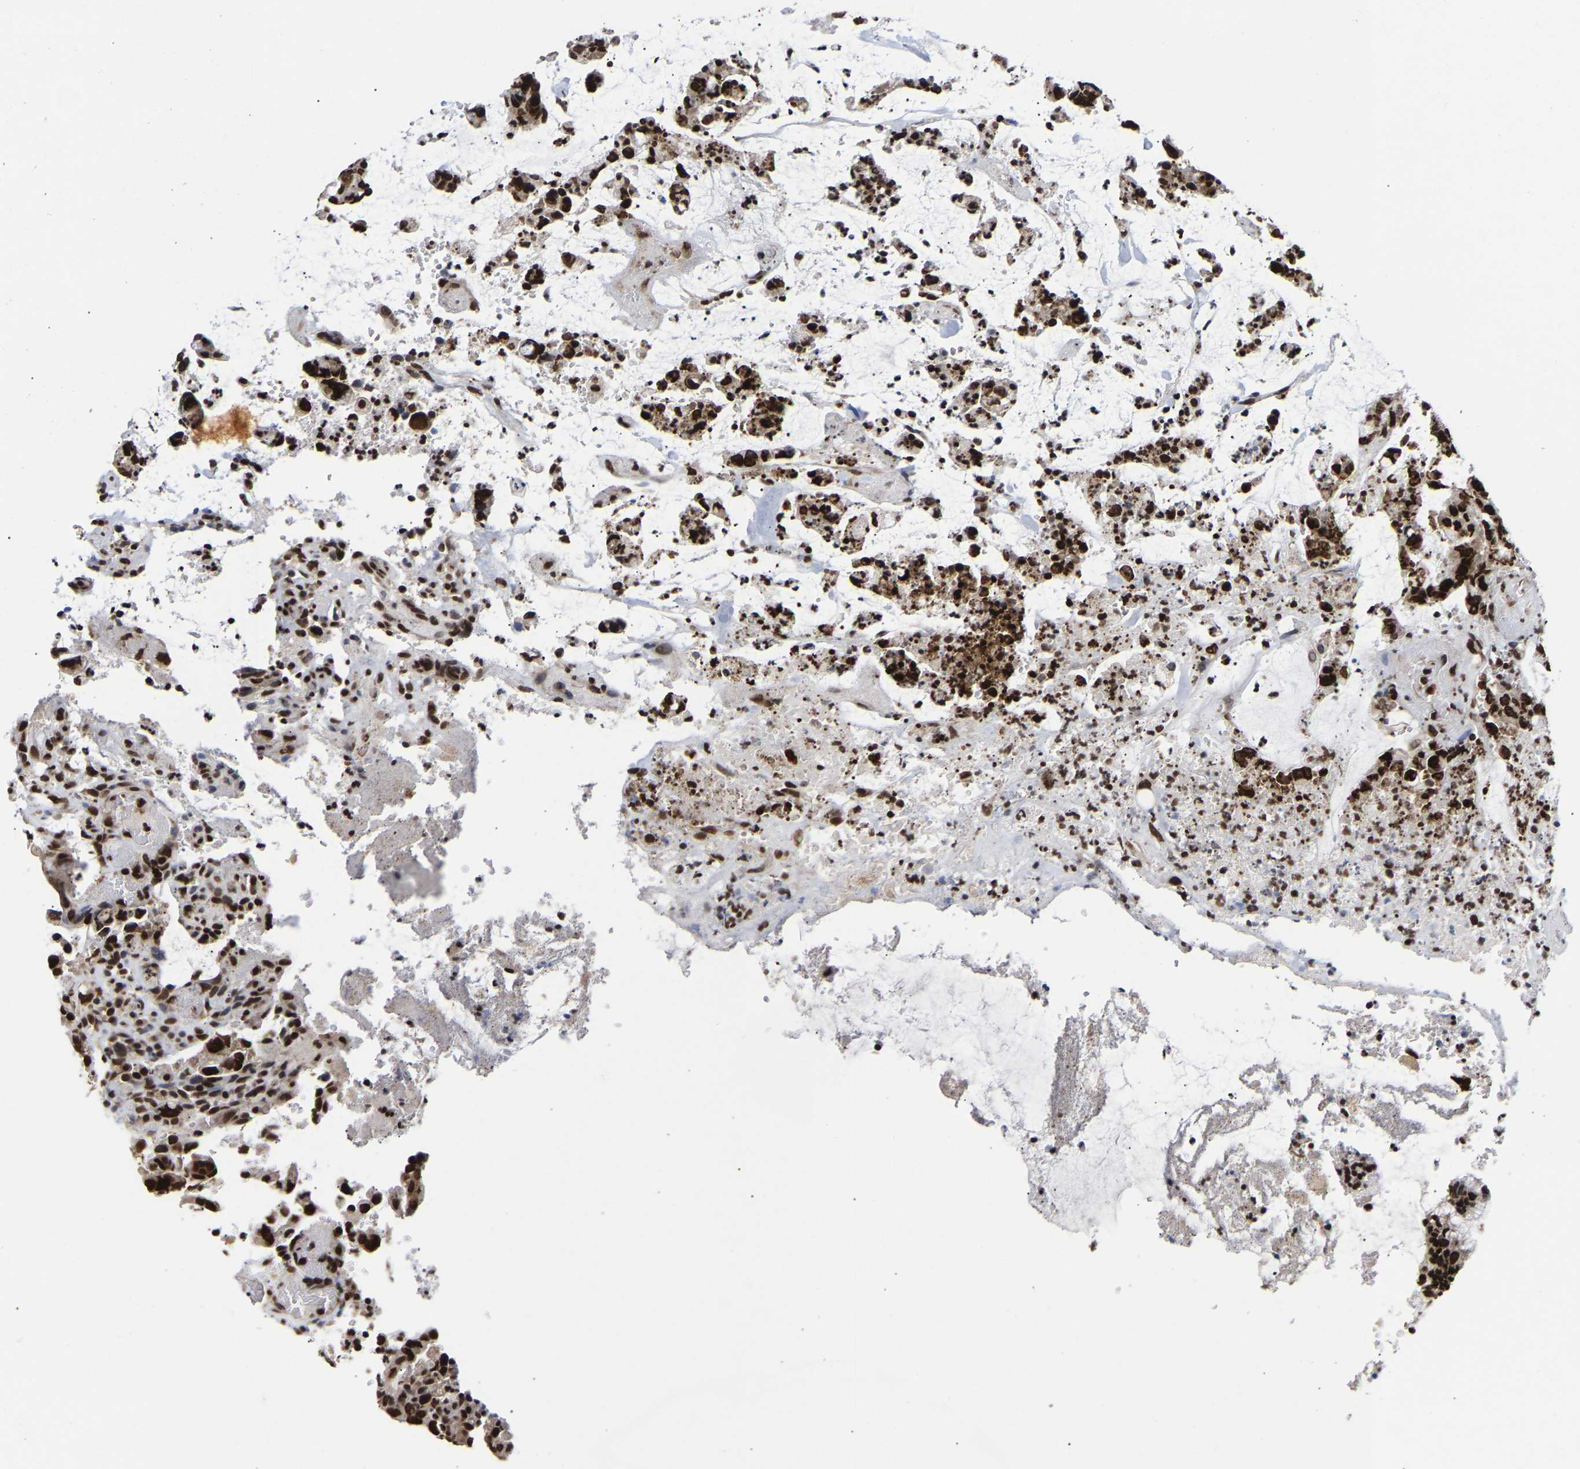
{"staining": {"intensity": "strong", "quantity": ">75%", "location": "nuclear"}, "tissue": "colorectal cancer", "cell_type": "Tumor cells", "image_type": "cancer", "snomed": [{"axis": "morphology", "description": "Adenocarcinoma, NOS"}, {"axis": "topography", "description": "Colon"}], "caption": "High-magnification brightfield microscopy of colorectal adenocarcinoma stained with DAB (3,3'-diaminobenzidine) (brown) and counterstained with hematoxylin (blue). tumor cells exhibit strong nuclear expression is appreciated in approximately>75% of cells.", "gene": "PSIP1", "patient": {"sex": "female", "age": 86}}